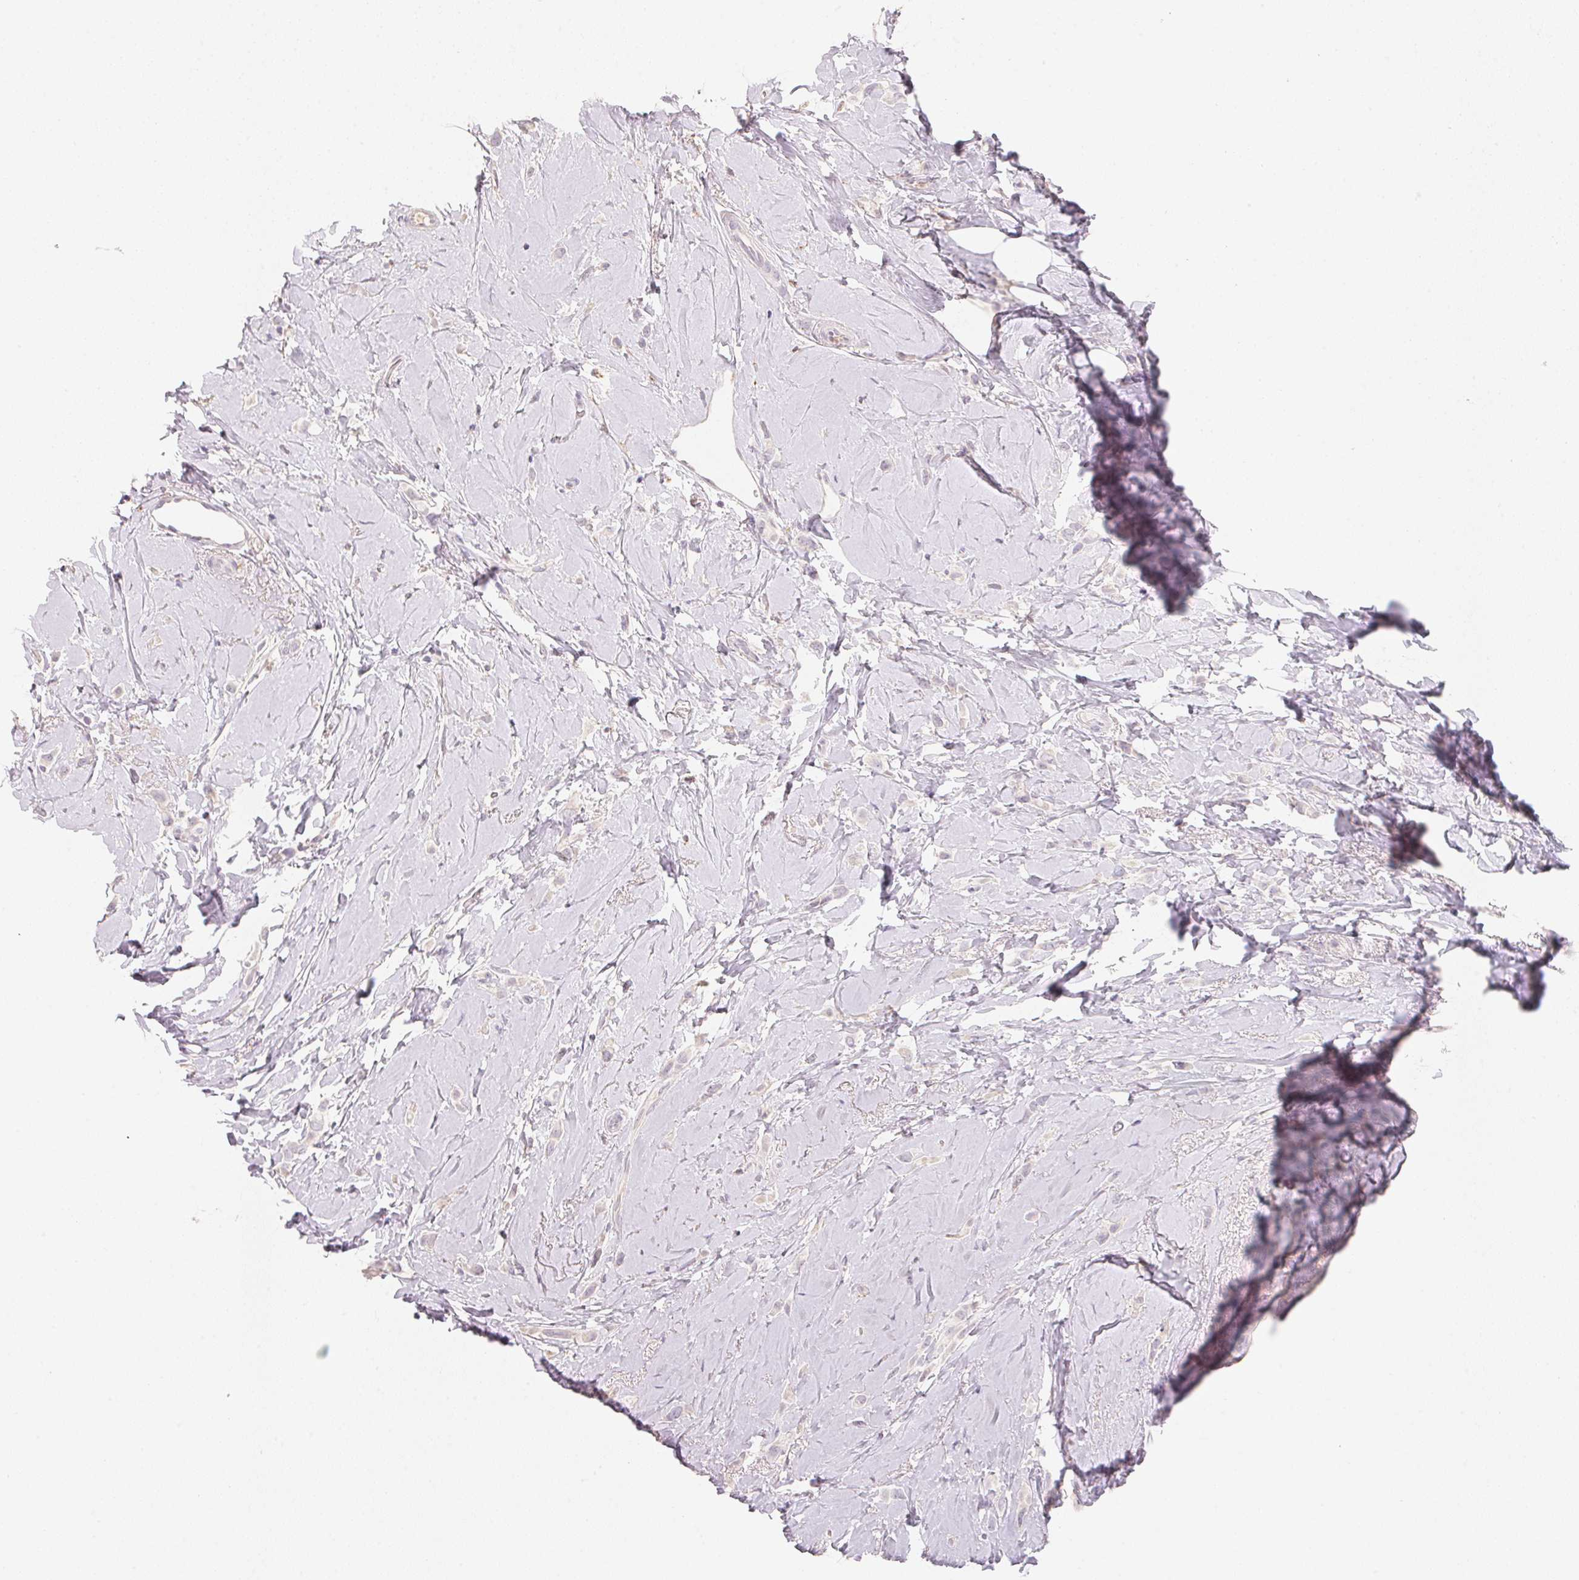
{"staining": {"intensity": "negative", "quantity": "none", "location": "none"}, "tissue": "breast cancer", "cell_type": "Tumor cells", "image_type": "cancer", "snomed": [{"axis": "morphology", "description": "Lobular carcinoma"}, {"axis": "topography", "description": "Breast"}], "caption": "Tumor cells show no significant protein positivity in breast cancer.", "gene": "TREH", "patient": {"sex": "female", "age": 66}}